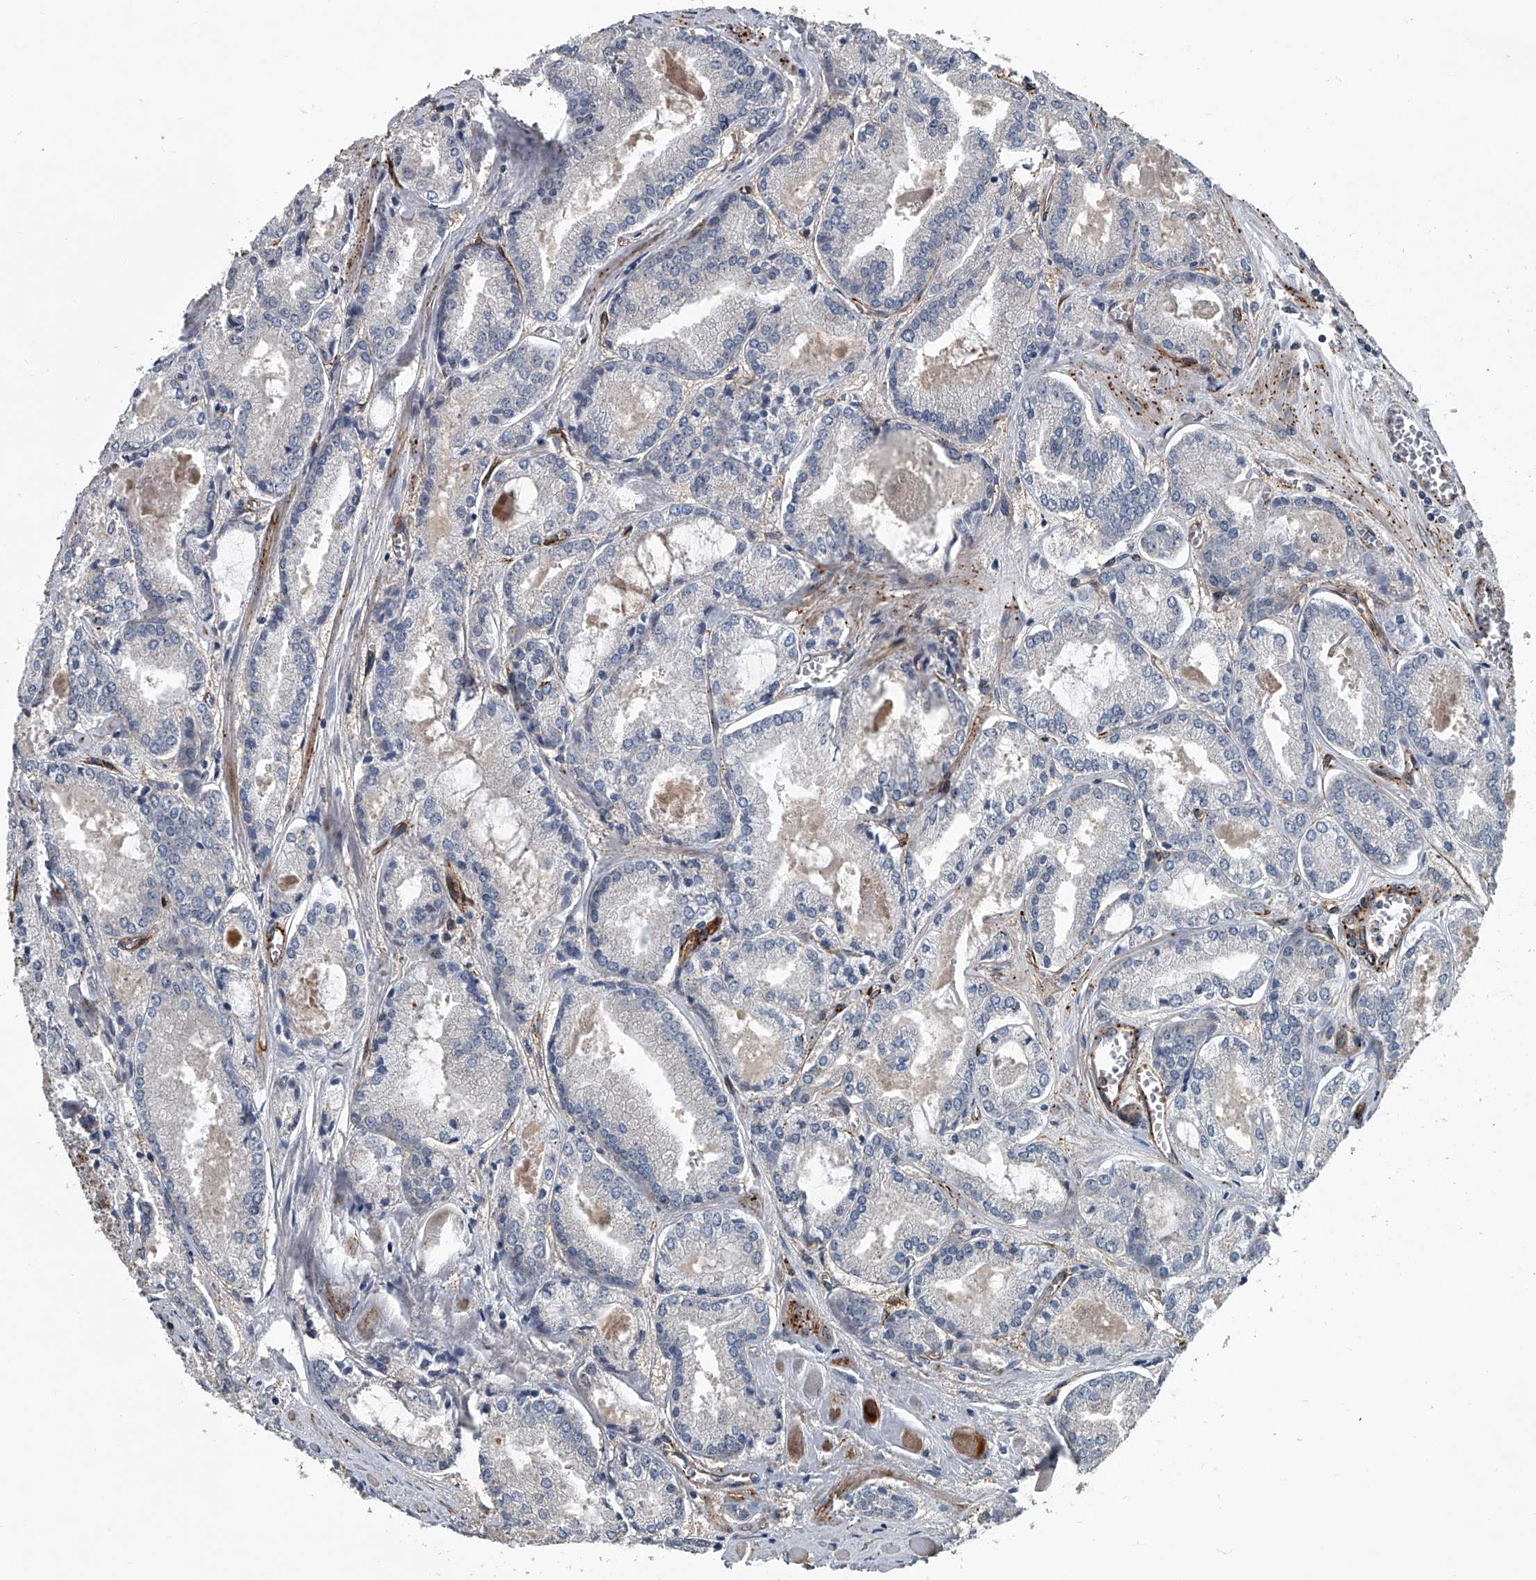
{"staining": {"intensity": "negative", "quantity": "none", "location": "none"}, "tissue": "prostate cancer", "cell_type": "Tumor cells", "image_type": "cancer", "snomed": [{"axis": "morphology", "description": "Adenocarcinoma, Low grade"}, {"axis": "topography", "description": "Prostate"}], "caption": "High magnification brightfield microscopy of prostate low-grade adenocarcinoma stained with DAB (brown) and counterstained with hematoxylin (blue): tumor cells show no significant positivity.", "gene": "LDLRAD2", "patient": {"sex": "male", "age": 67}}